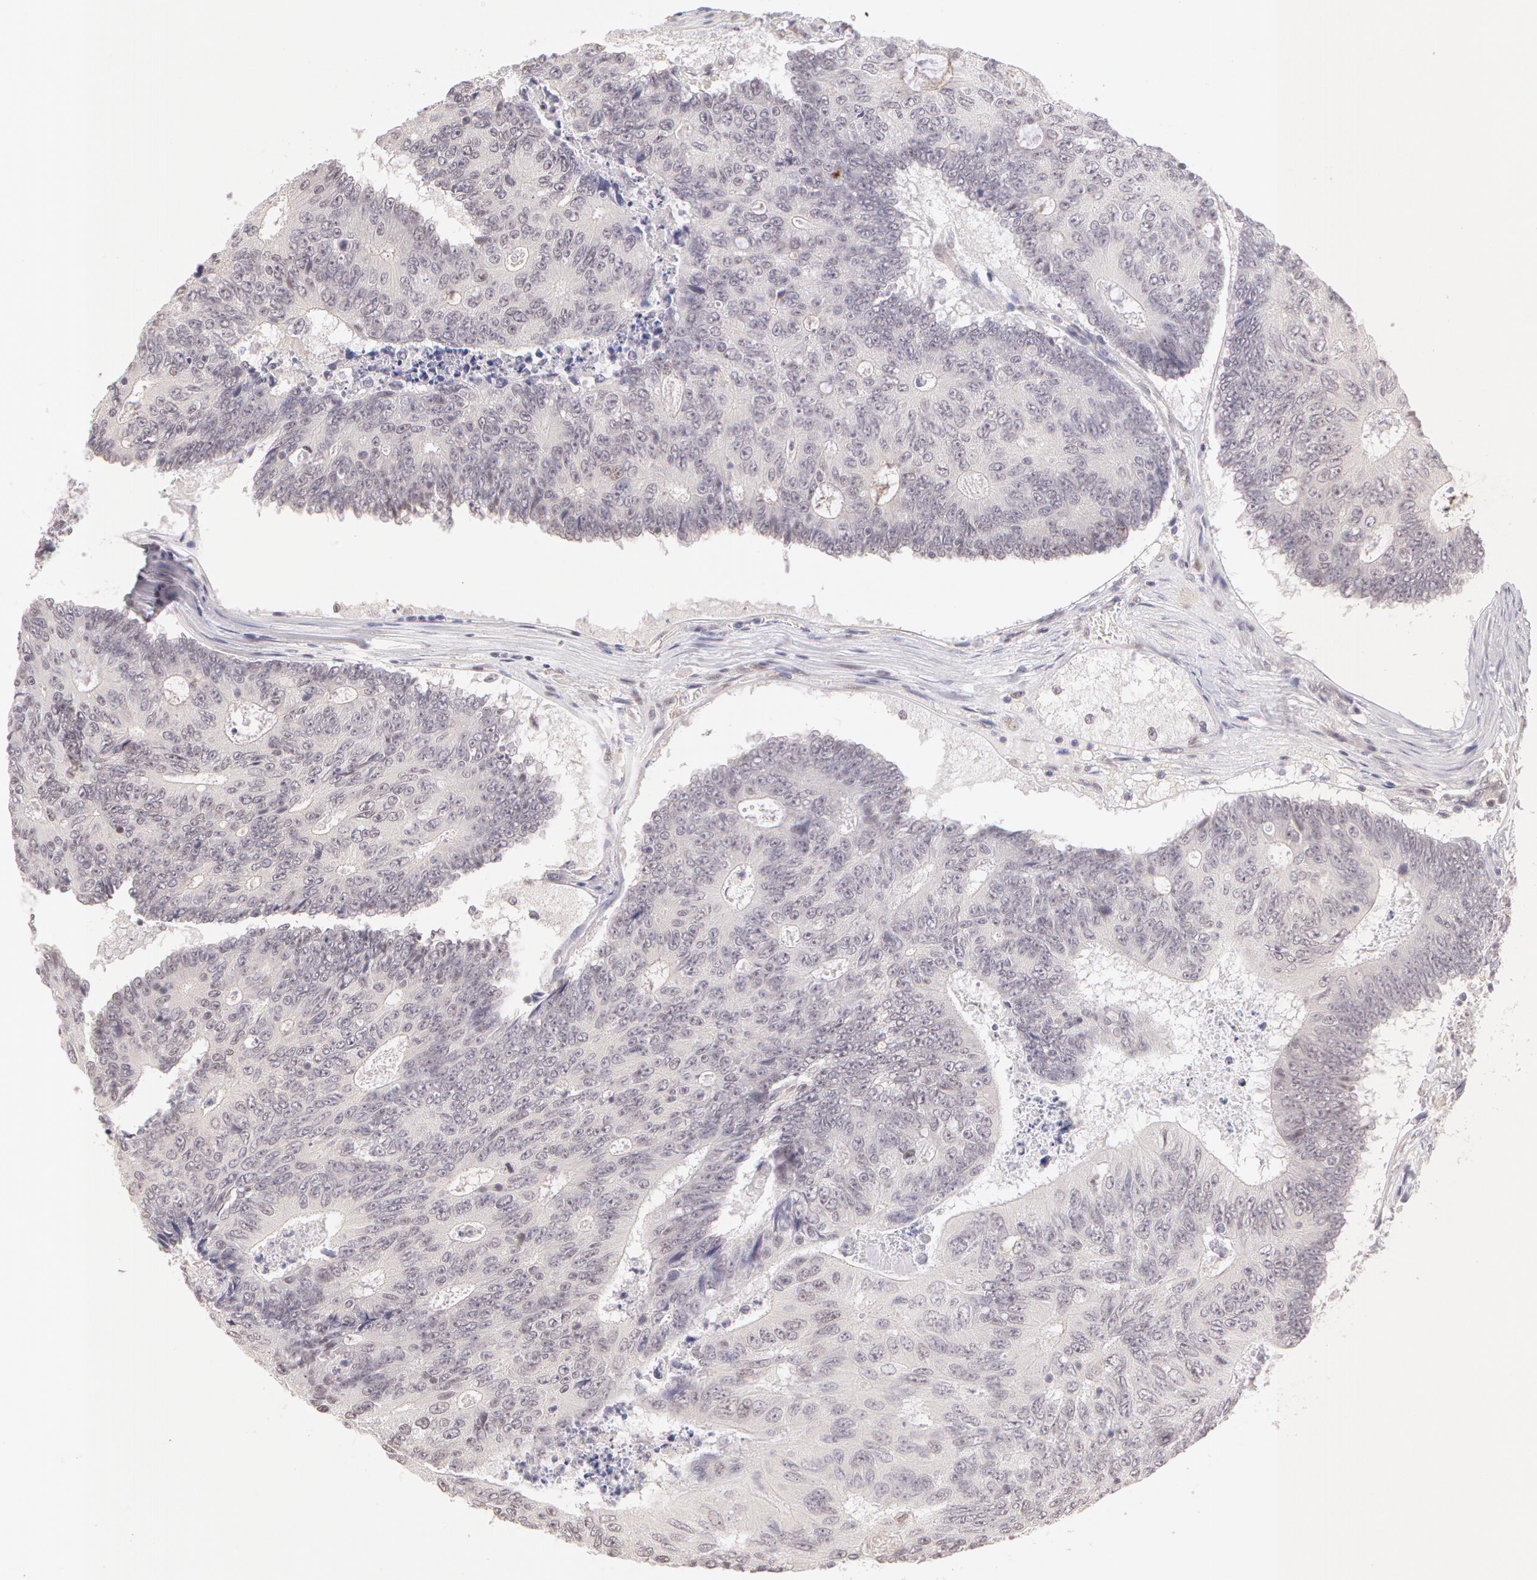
{"staining": {"intensity": "negative", "quantity": "none", "location": "none"}, "tissue": "colorectal cancer", "cell_type": "Tumor cells", "image_type": "cancer", "snomed": [{"axis": "morphology", "description": "Adenocarcinoma, NOS"}, {"axis": "topography", "description": "Colon"}], "caption": "Colorectal cancer stained for a protein using immunohistochemistry (IHC) displays no expression tumor cells.", "gene": "ZNF597", "patient": {"sex": "male", "age": 65}}